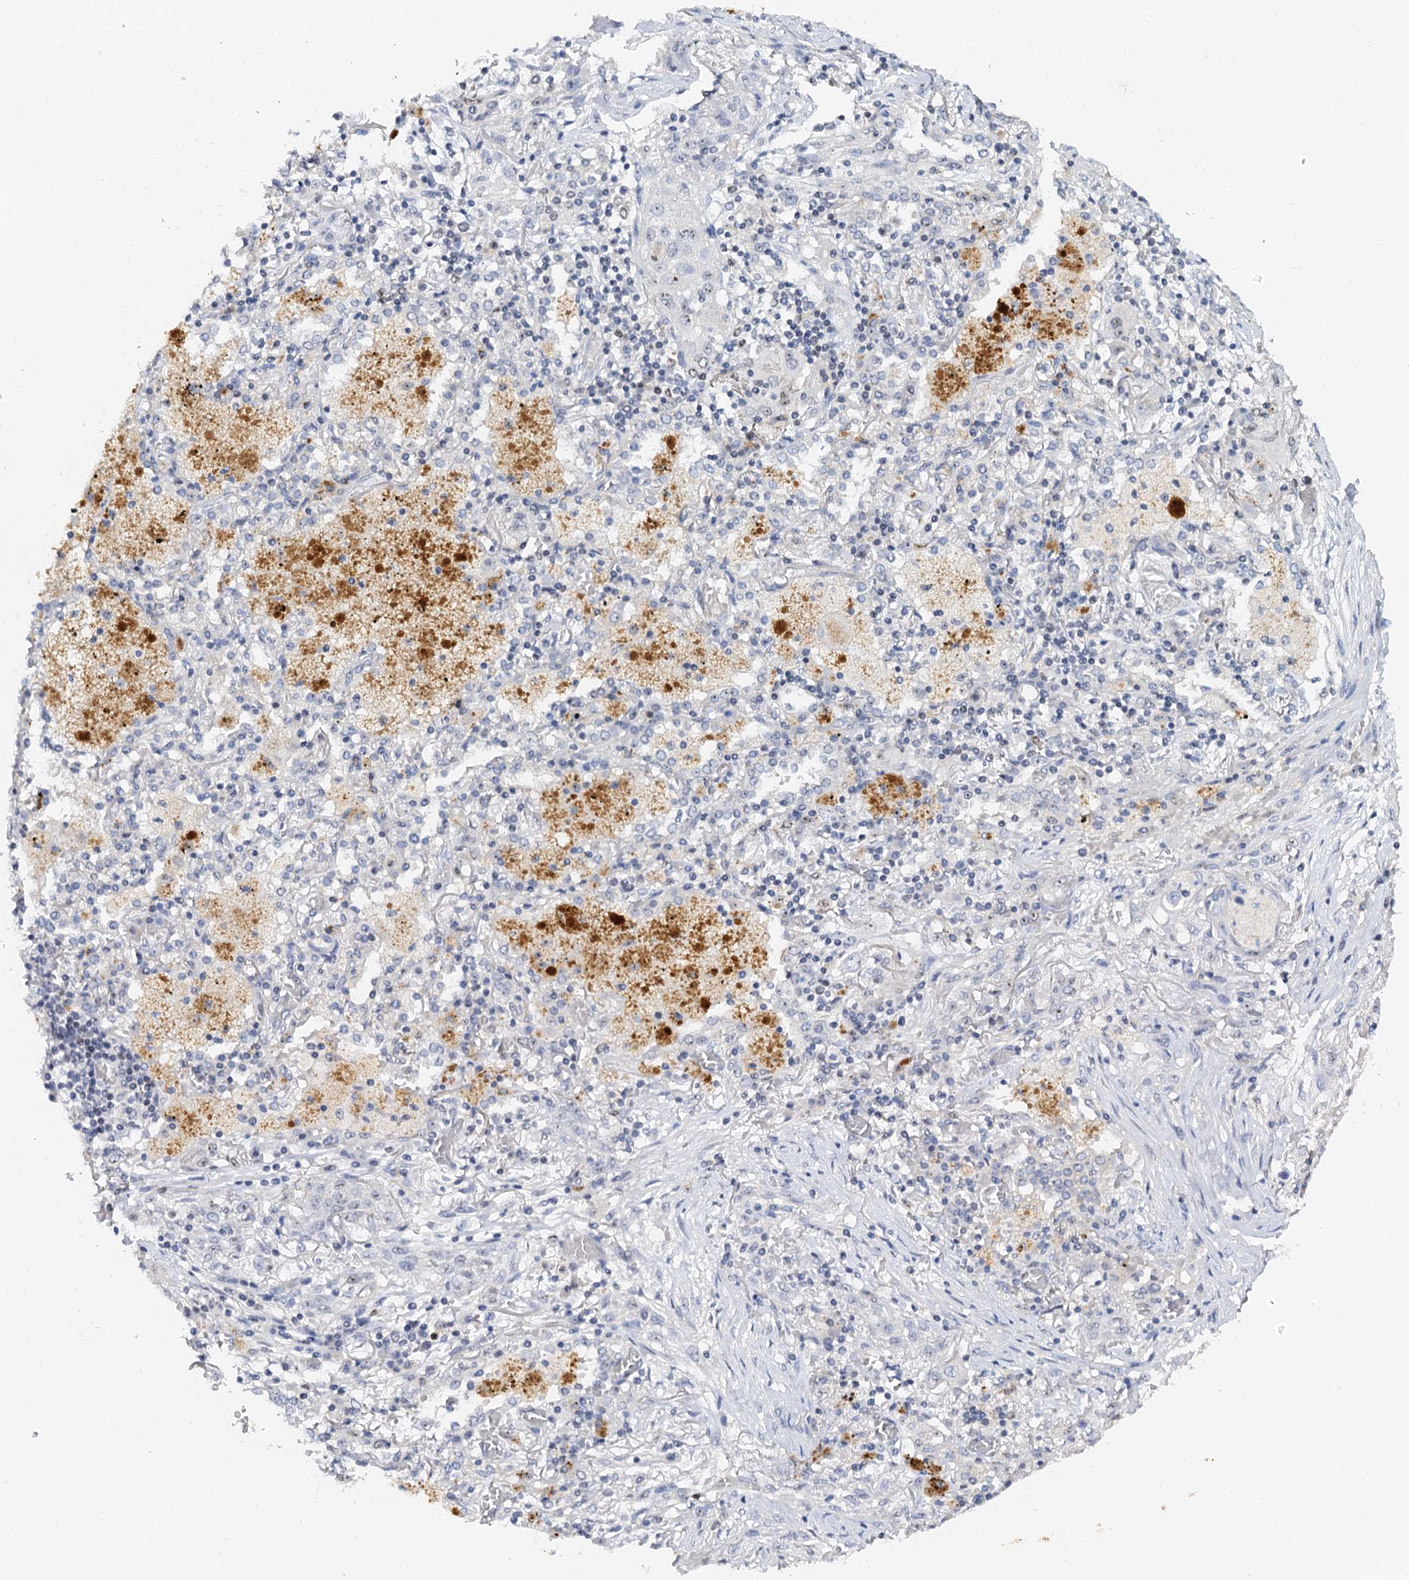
{"staining": {"intensity": "negative", "quantity": "none", "location": "none"}, "tissue": "lung cancer", "cell_type": "Tumor cells", "image_type": "cancer", "snomed": [{"axis": "morphology", "description": "Squamous cell carcinoma, NOS"}, {"axis": "topography", "description": "Lung"}], "caption": "The photomicrograph displays no significant positivity in tumor cells of lung squamous cell carcinoma.", "gene": "NOP2", "patient": {"sex": "female", "age": 47}}